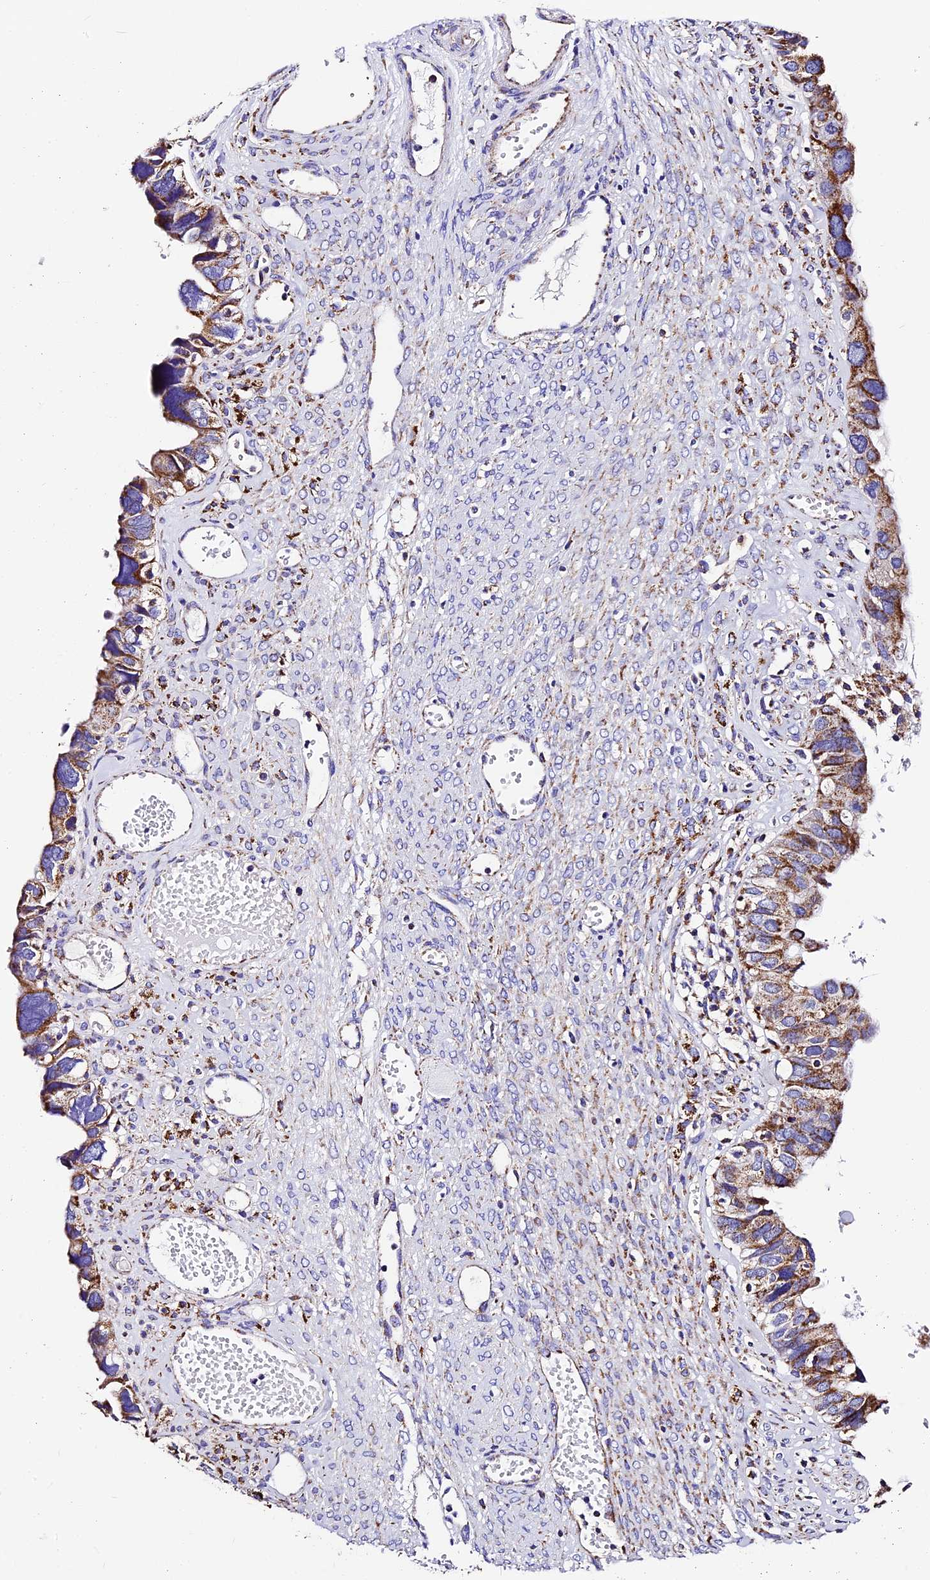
{"staining": {"intensity": "strong", "quantity": ">75%", "location": "cytoplasmic/membranous"}, "tissue": "ovarian cancer", "cell_type": "Tumor cells", "image_type": "cancer", "snomed": [{"axis": "morphology", "description": "Cystadenocarcinoma, serous, NOS"}, {"axis": "topography", "description": "Ovary"}], "caption": "Immunohistochemistry photomicrograph of ovarian serous cystadenocarcinoma stained for a protein (brown), which exhibits high levels of strong cytoplasmic/membranous staining in about >75% of tumor cells.", "gene": "DCAF5", "patient": {"sex": "female", "age": 79}}